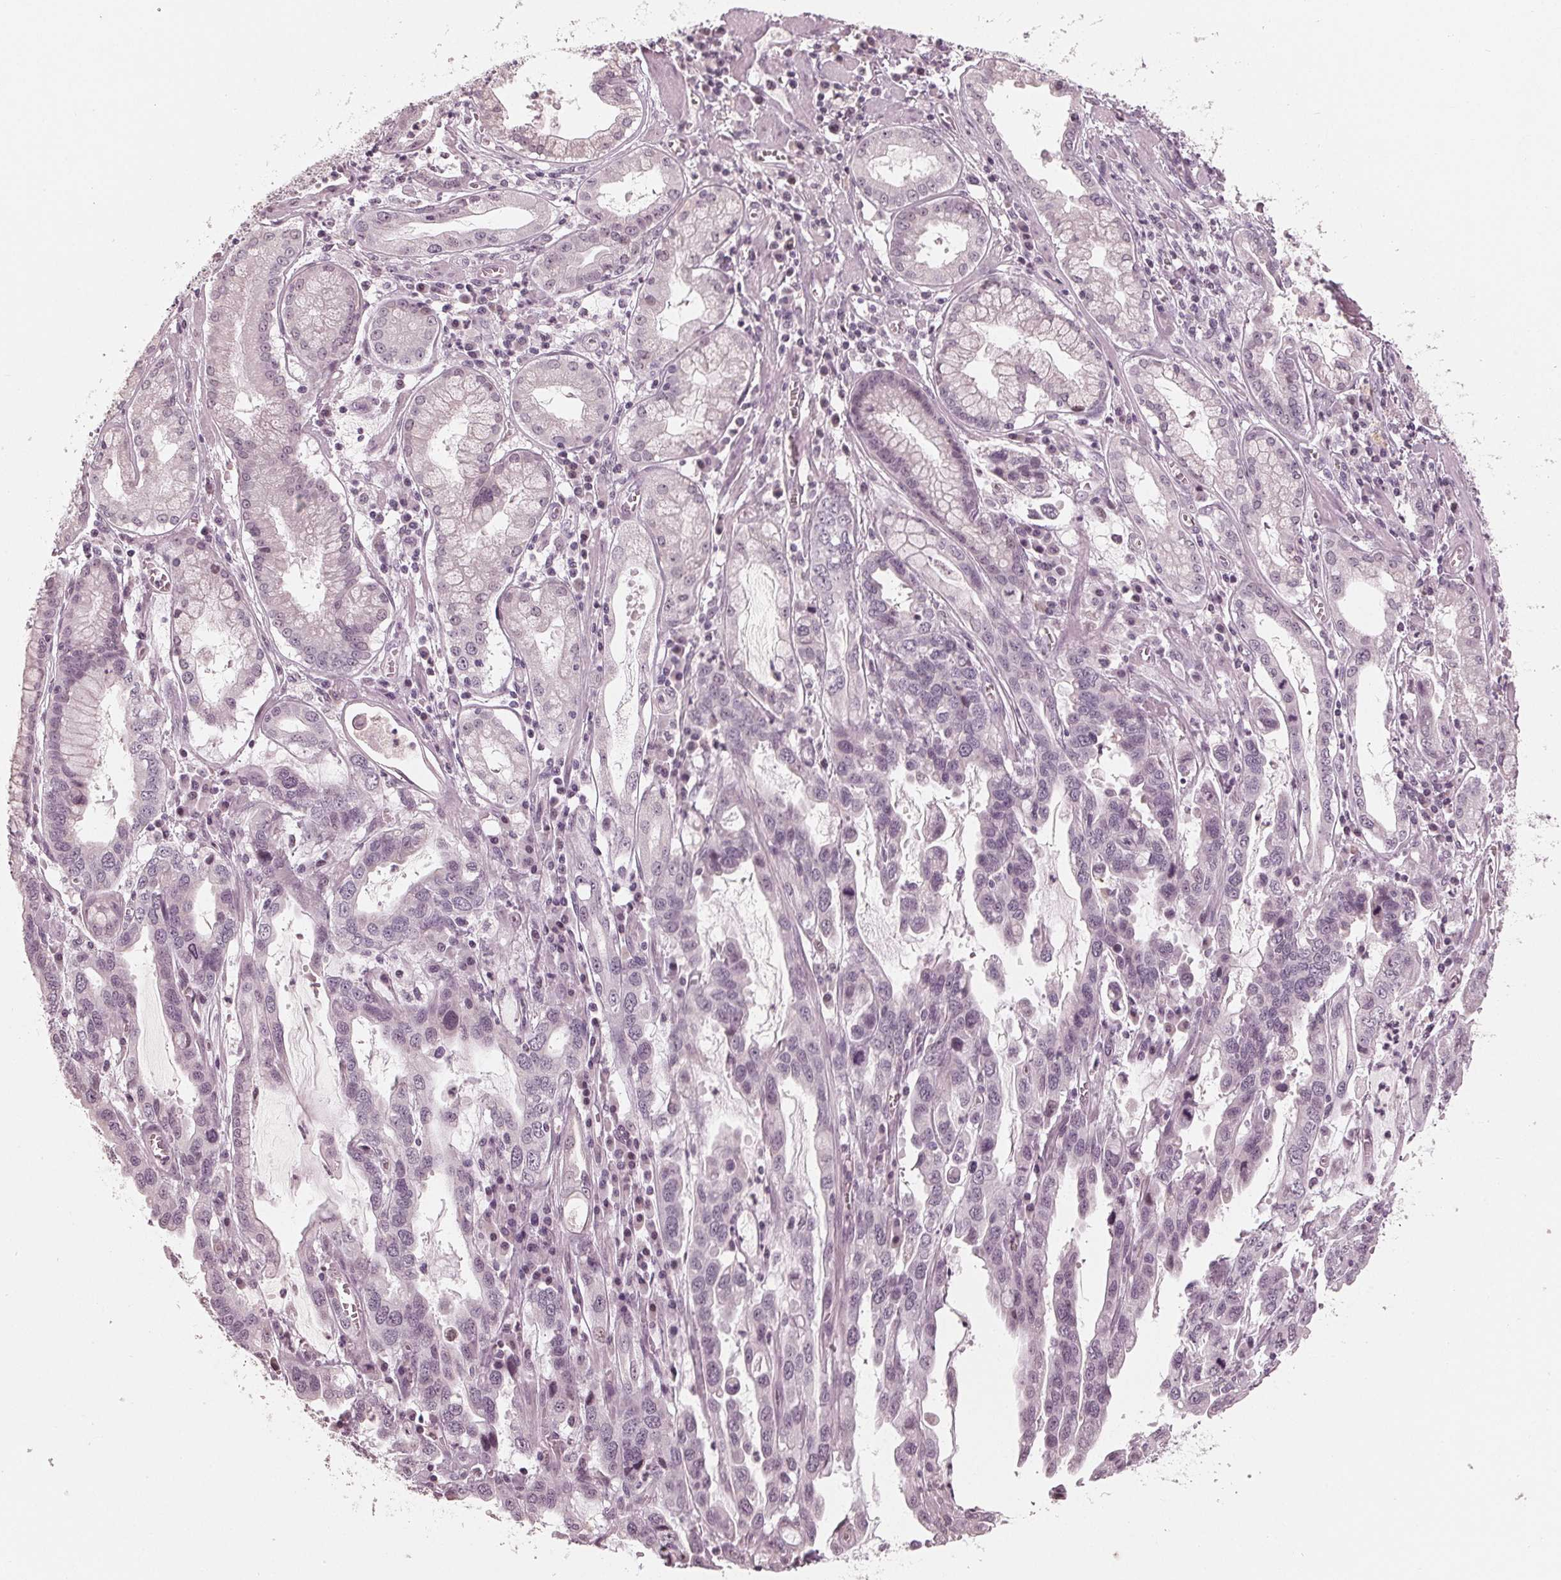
{"staining": {"intensity": "negative", "quantity": "none", "location": "none"}, "tissue": "stomach cancer", "cell_type": "Tumor cells", "image_type": "cancer", "snomed": [{"axis": "morphology", "description": "Adenocarcinoma, NOS"}, {"axis": "topography", "description": "Stomach, lower"}], "caption": "The IHC photomicrograph has no significant staining in tumor cells of adenocarcinoma (stomach) tissue.", "gene": "ADPRHL1", "patient": {"sex": "female", "age": 76}}